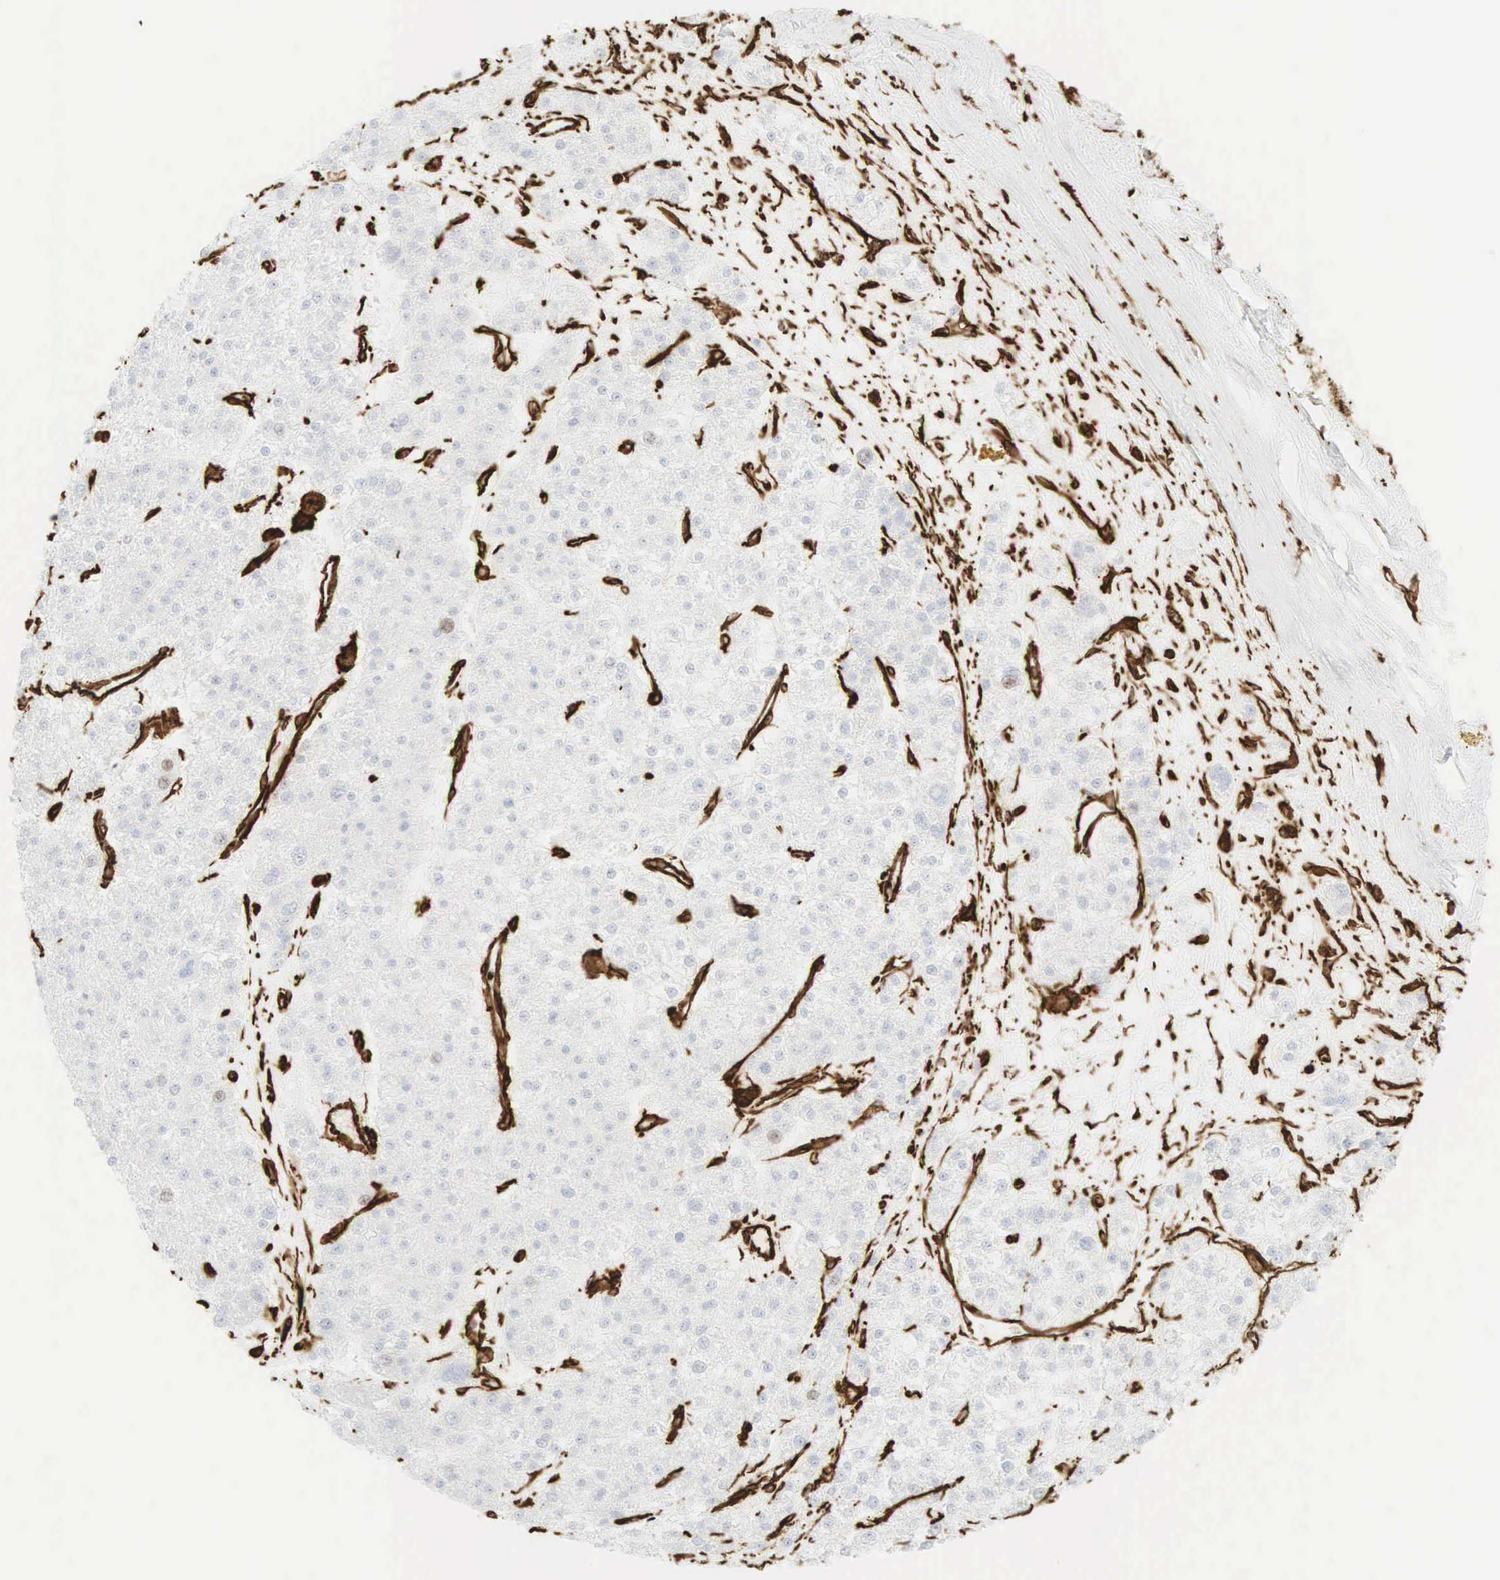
{"staining": {"intensity": "strong", "quantity": "<25%", "location": "cytoplasmic/membranous"}, "tissue": "liver cancer", "cell_type": "Tumor cells", "image_type": "cancer", "snomed": [{"axis": "morphology", "description": "Carcinoma, Hepatocellular, NOS"}, {"axis": "topography", "description": "Liver"}], "caption": "Protein expression analysis of hepatocellular carcinoma (liver) exhibits strong cytoplasmic/membranous positivity in approximately <25% of tumor cells. The staining was performed using DAB (3,3'-diaminobenzidine) to visualize the protein expression in brown, while the nuclei were stained in blue with hematoxylin (Magnification: 20x).", "gene": "VIM", "patient": {"sex": "female", "age": 85}}